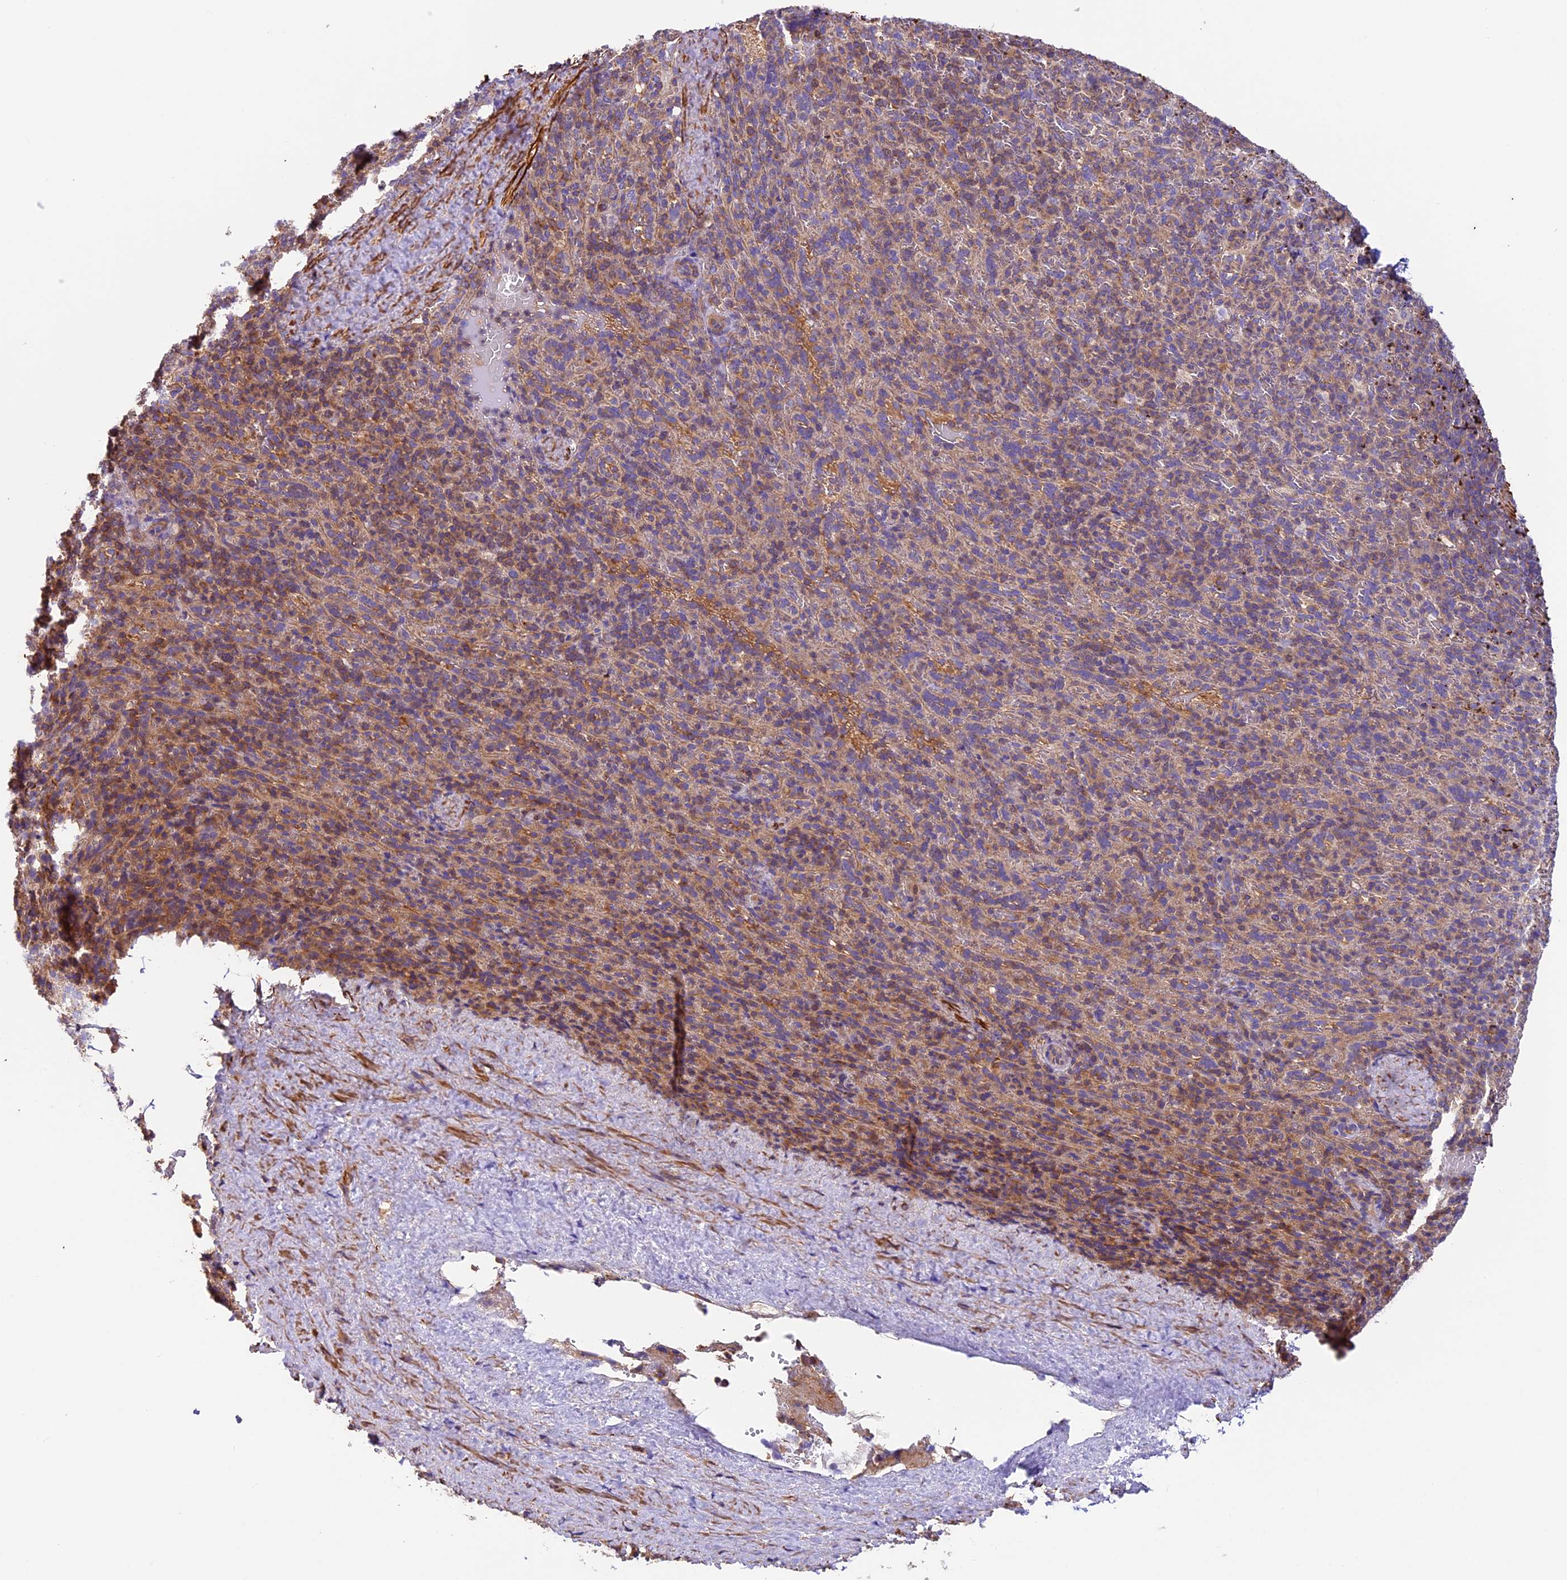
{"staining": {"intensity": "moderate", "quantity": "<25%", "location": "cytoplasmic/membranous"}, "tissue": "spleen", "cell_type": "Cells in red pulp", "image_type": "normal", "snomed": [{"axis": "morphology", "description": "Normal tissue, NOS"}, {"axis": "topography", "description": "Spleen"}], "caption": "A brown stain labels moderate cytoplasmic/membranous positivity of a protein in cells in red pulp of normal spleen.", "gene": "TBC1D1", "patient": {"sex": "female", "age": 21}}